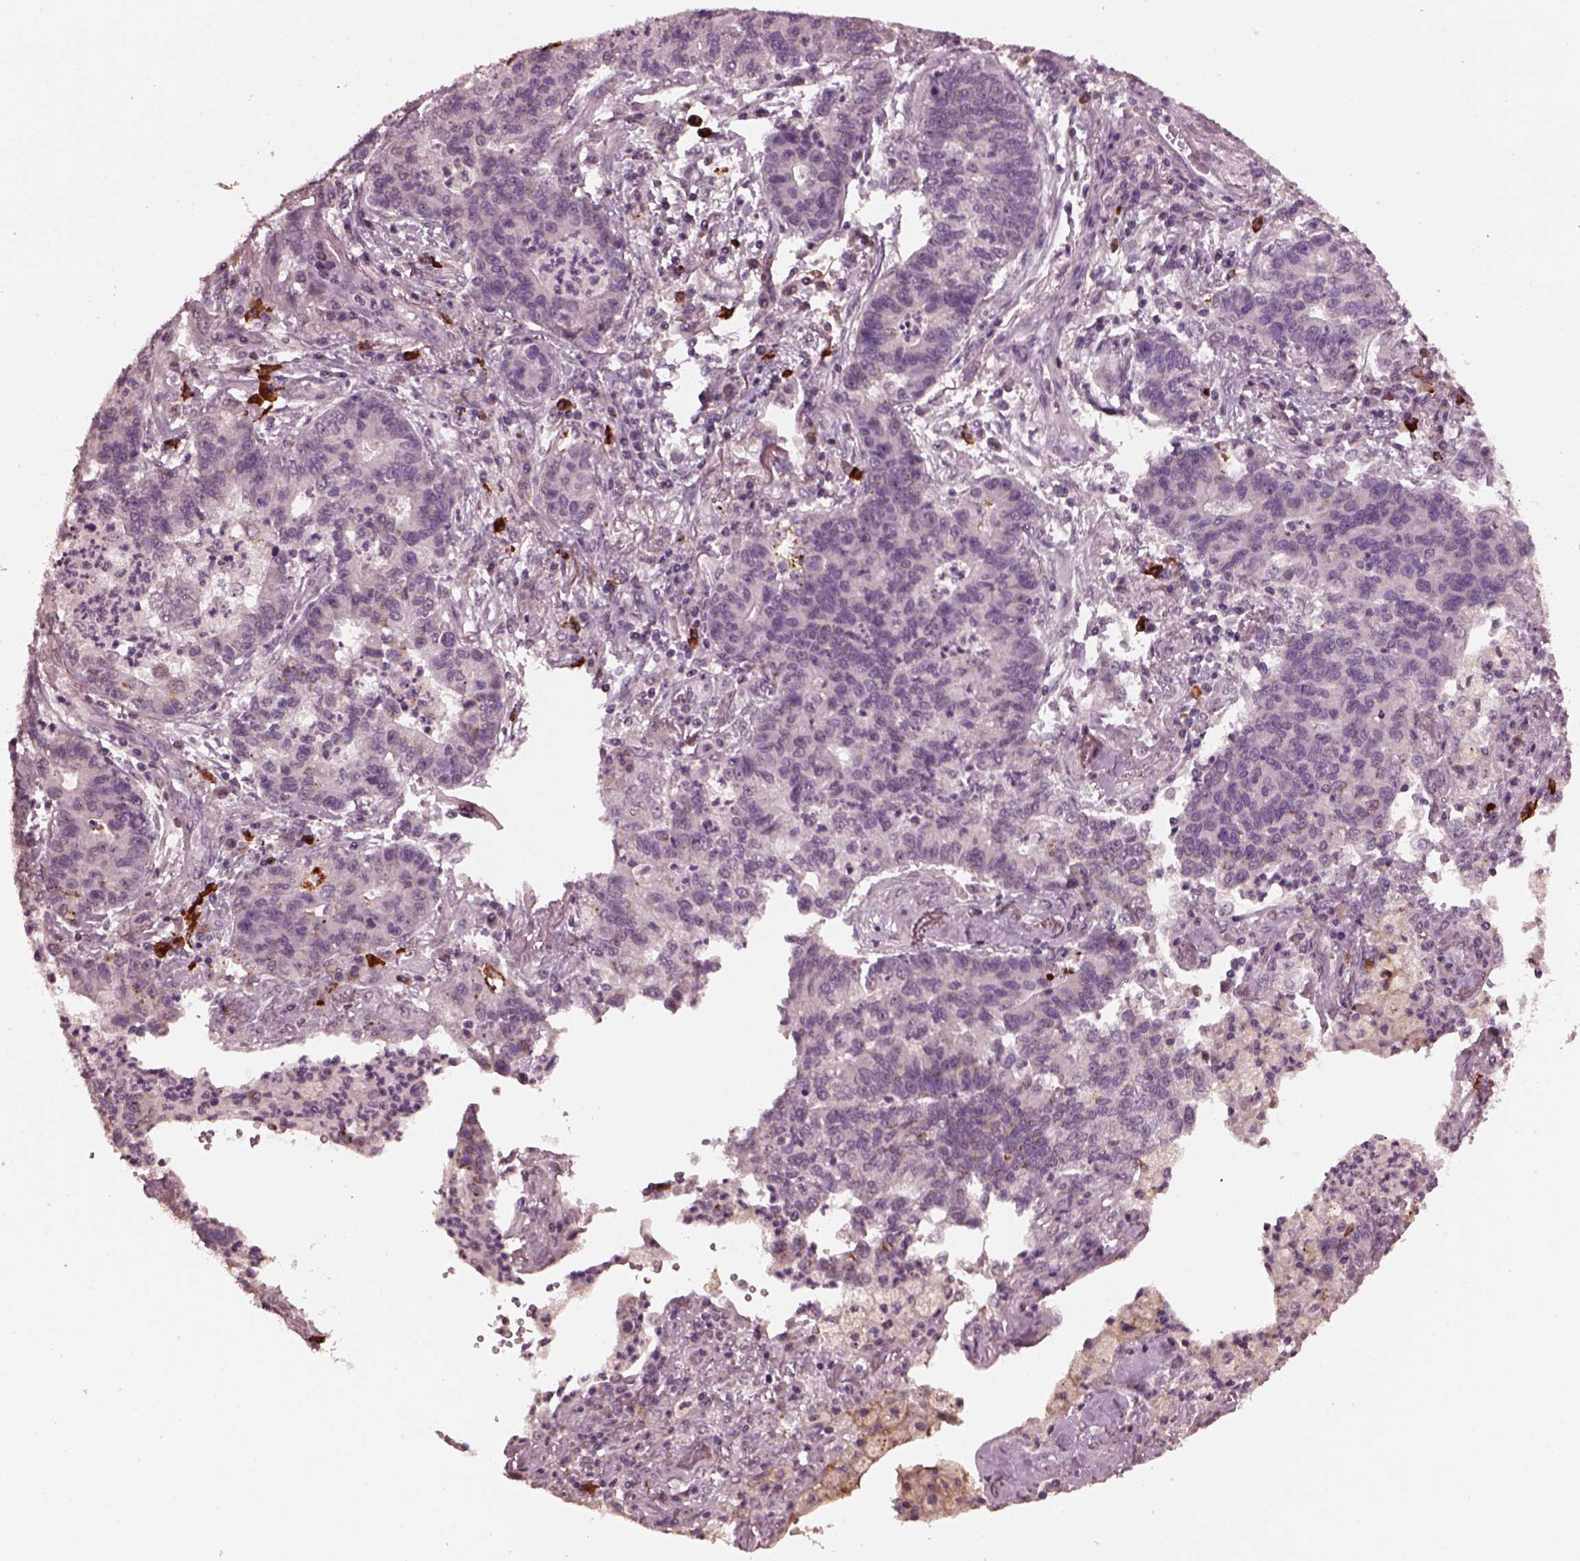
{"staining": {"intensity": "negative", "quantity": "none", "location": "none"}, "tissue": "lung cancer", "cell_type": "Tumor cells", "image_type": "cancer", "snomed": [{"axis": "morphology", "description": "Adenocarcinoma, NOS"}, {"axis": "topography", "description": "Lung"}], "caption": "Micrograph shows no protein expression in tumor cells of lung adenocarcinoma tissue.", "gene": "IL18RAP", "patient": {"sex": "female", "age": 57}}